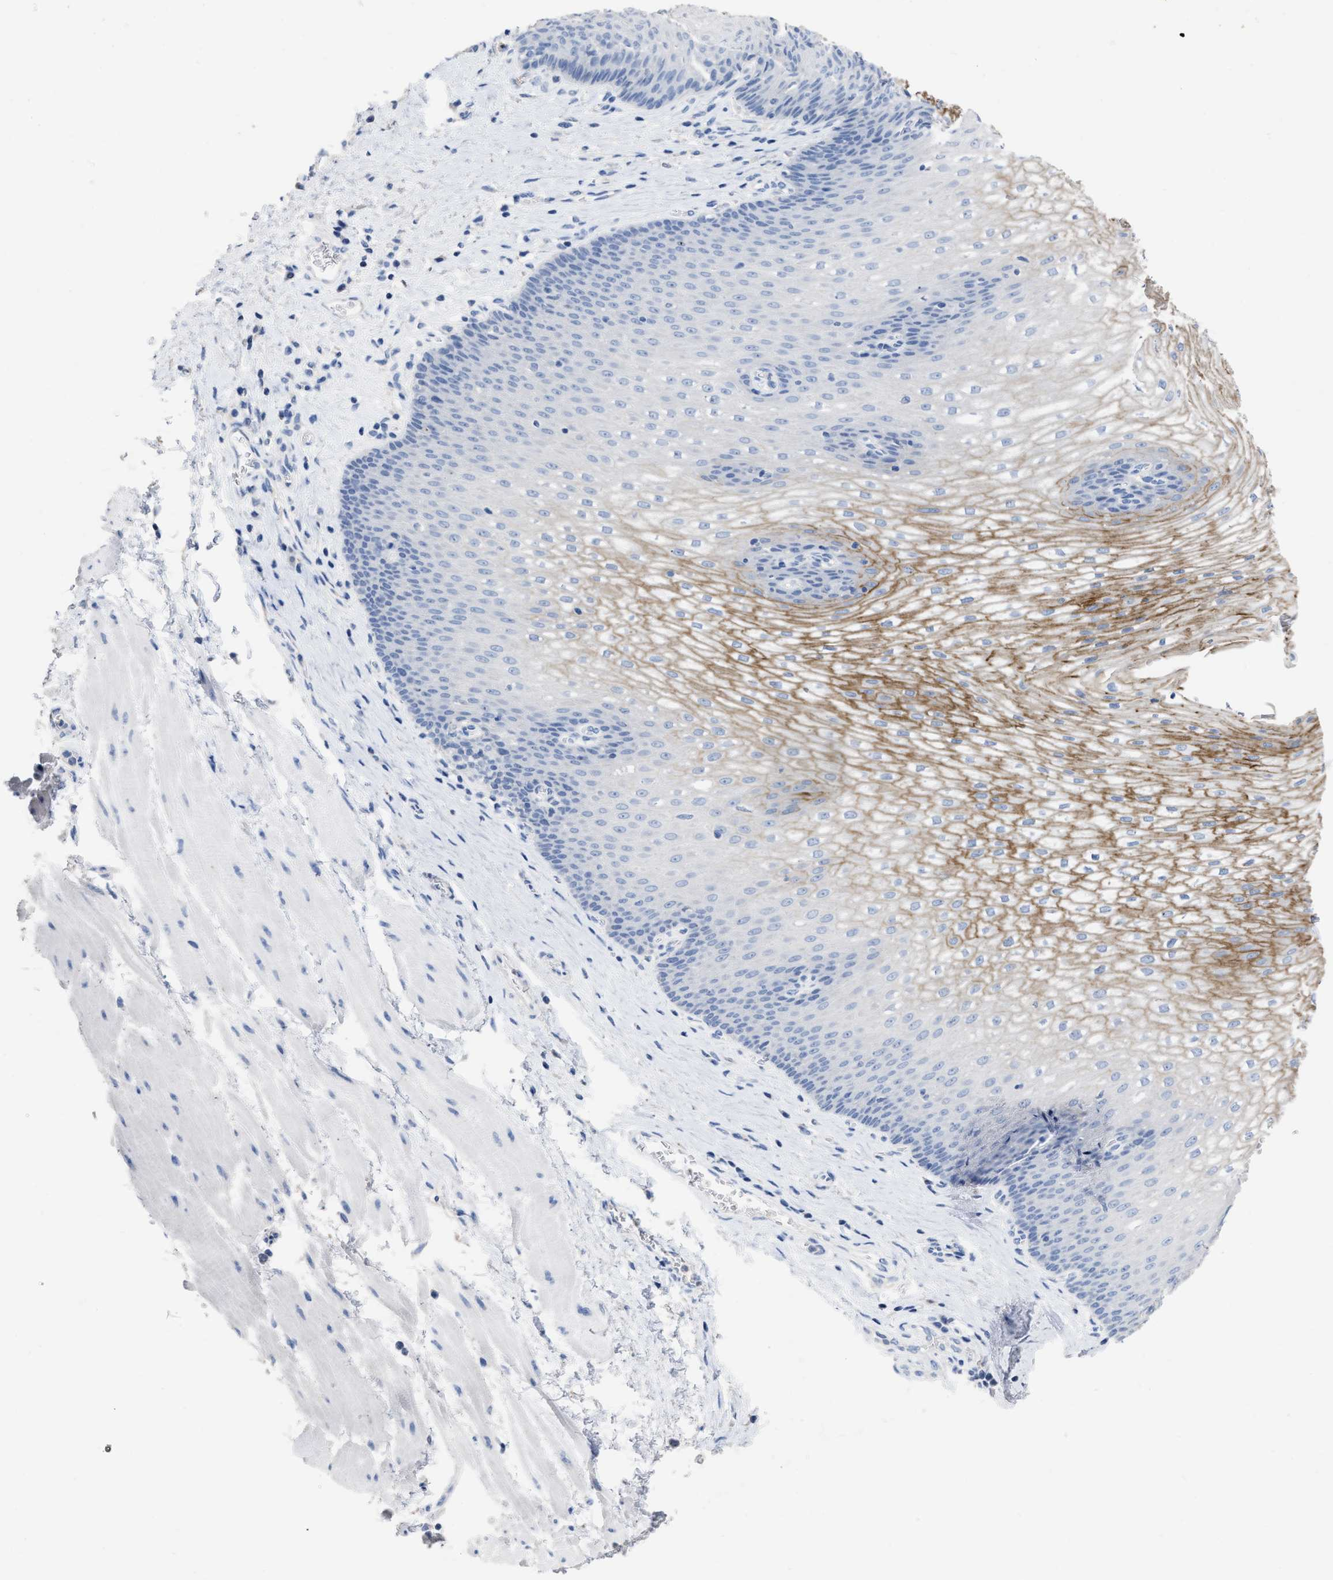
{"staining": {"intensity": "moderate", "quantity": "<25%", "location": "cytoplasmic/membranous"}, "tissue": "esophagus", "cell_type": "Squamous epithelial cells", "image_type": "normal", "snomed": [{"axis": "morphology", "description": "Normal tissue, NOS"}, {"axis": "topography", "description": "Esophagus"}], "caption": "DAB immunohistochemical staining of unremarkable human esophagus reveals moderate cytoplasmic/membranous protein expression in approximately <25% of squamous epithelial cells.", "gene": "CEACAM5", "patient": {"sex": "male", "age": 48}}